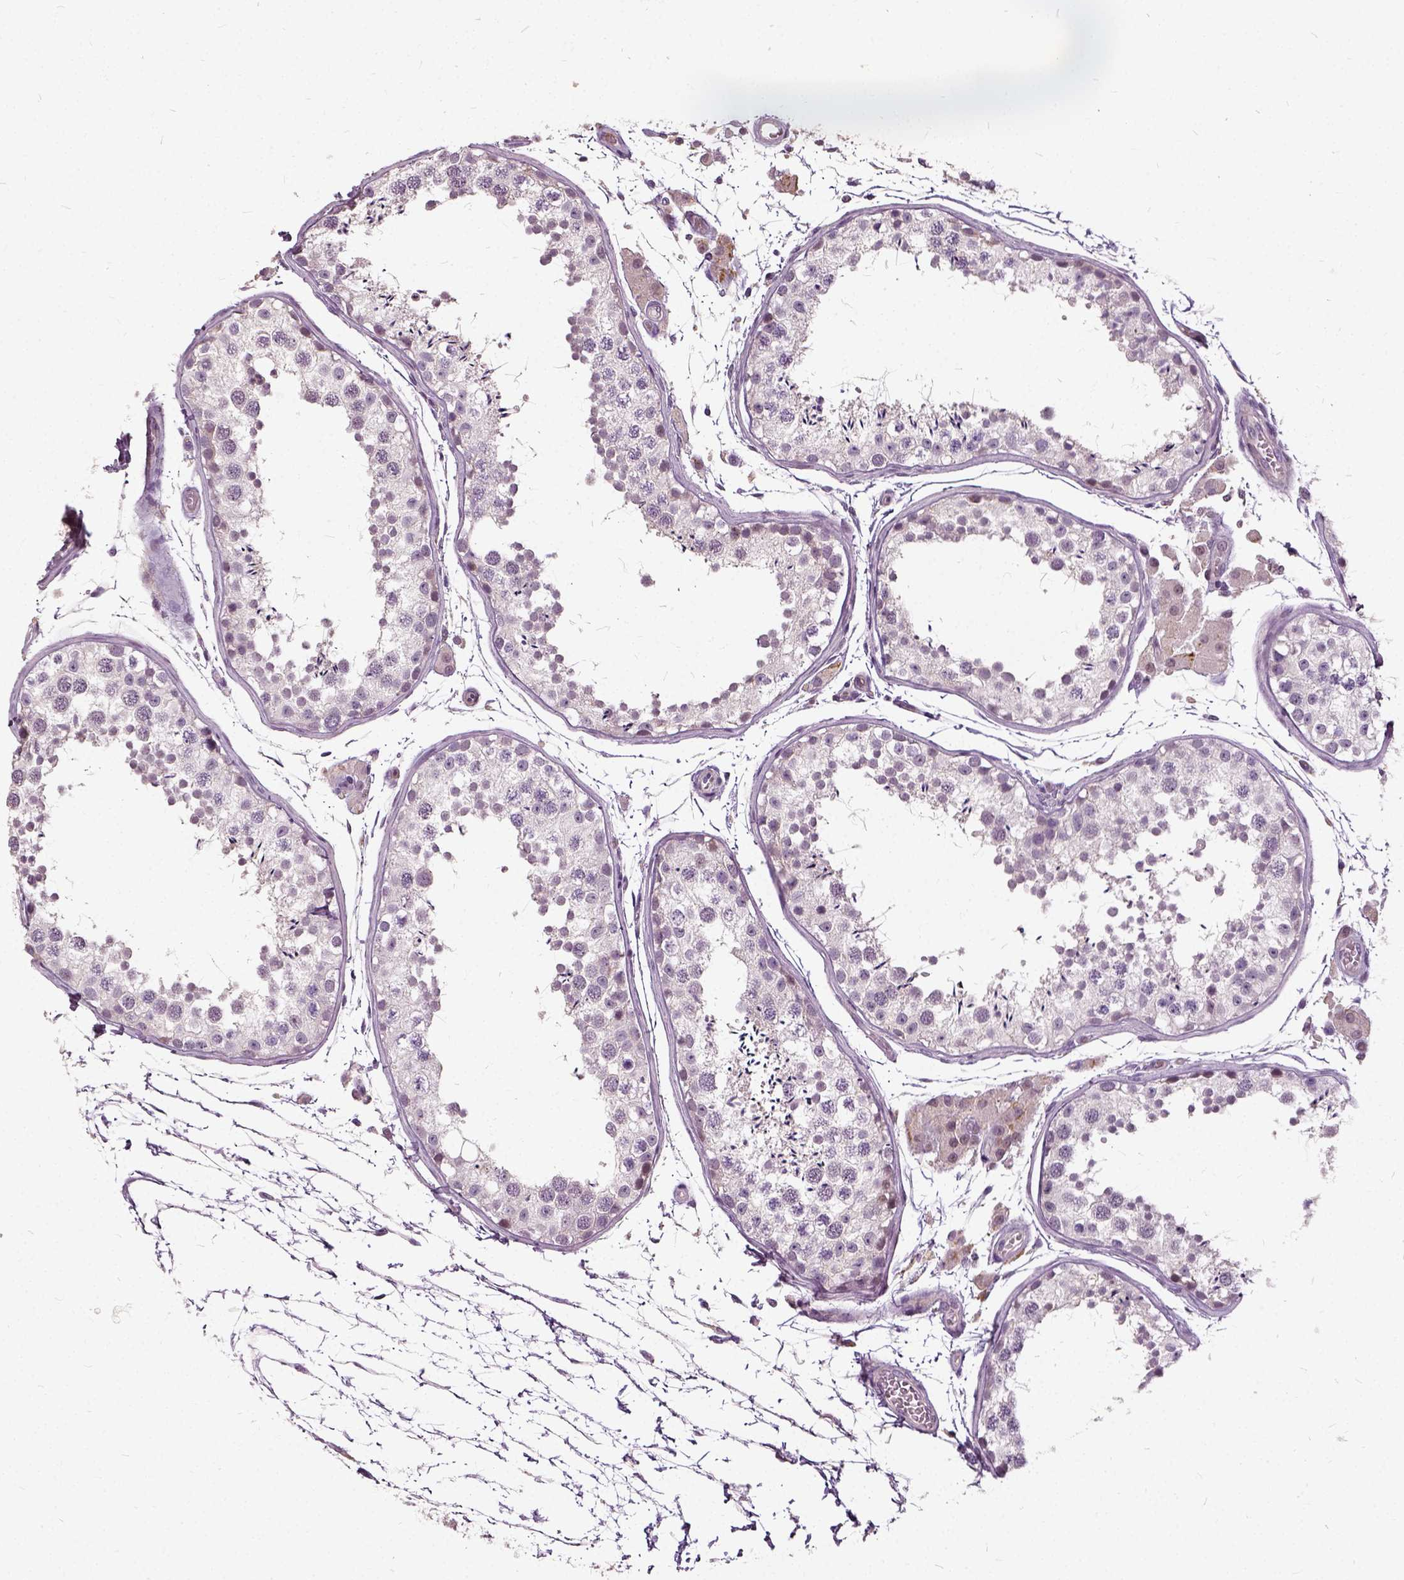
{"staining": {"intensity": "negative", "quantity": "none", "location": "none"}, "tissue": "testis", "cell_type": "Cells in seminiferous ducts", "image_type": "normal", "snomed": [{"axis": "morphology", "description": "Normal tissue, NOS"}, {"axis": "topography", "description": "Testis"}], "caption": "This is an immunohistochemistry (IHC) image of unremarkable human testis. There is no positivity in cells in seminiferous ducts.", "gene": "ILRUN", "patient": {"sex": "male", "age": 29}}